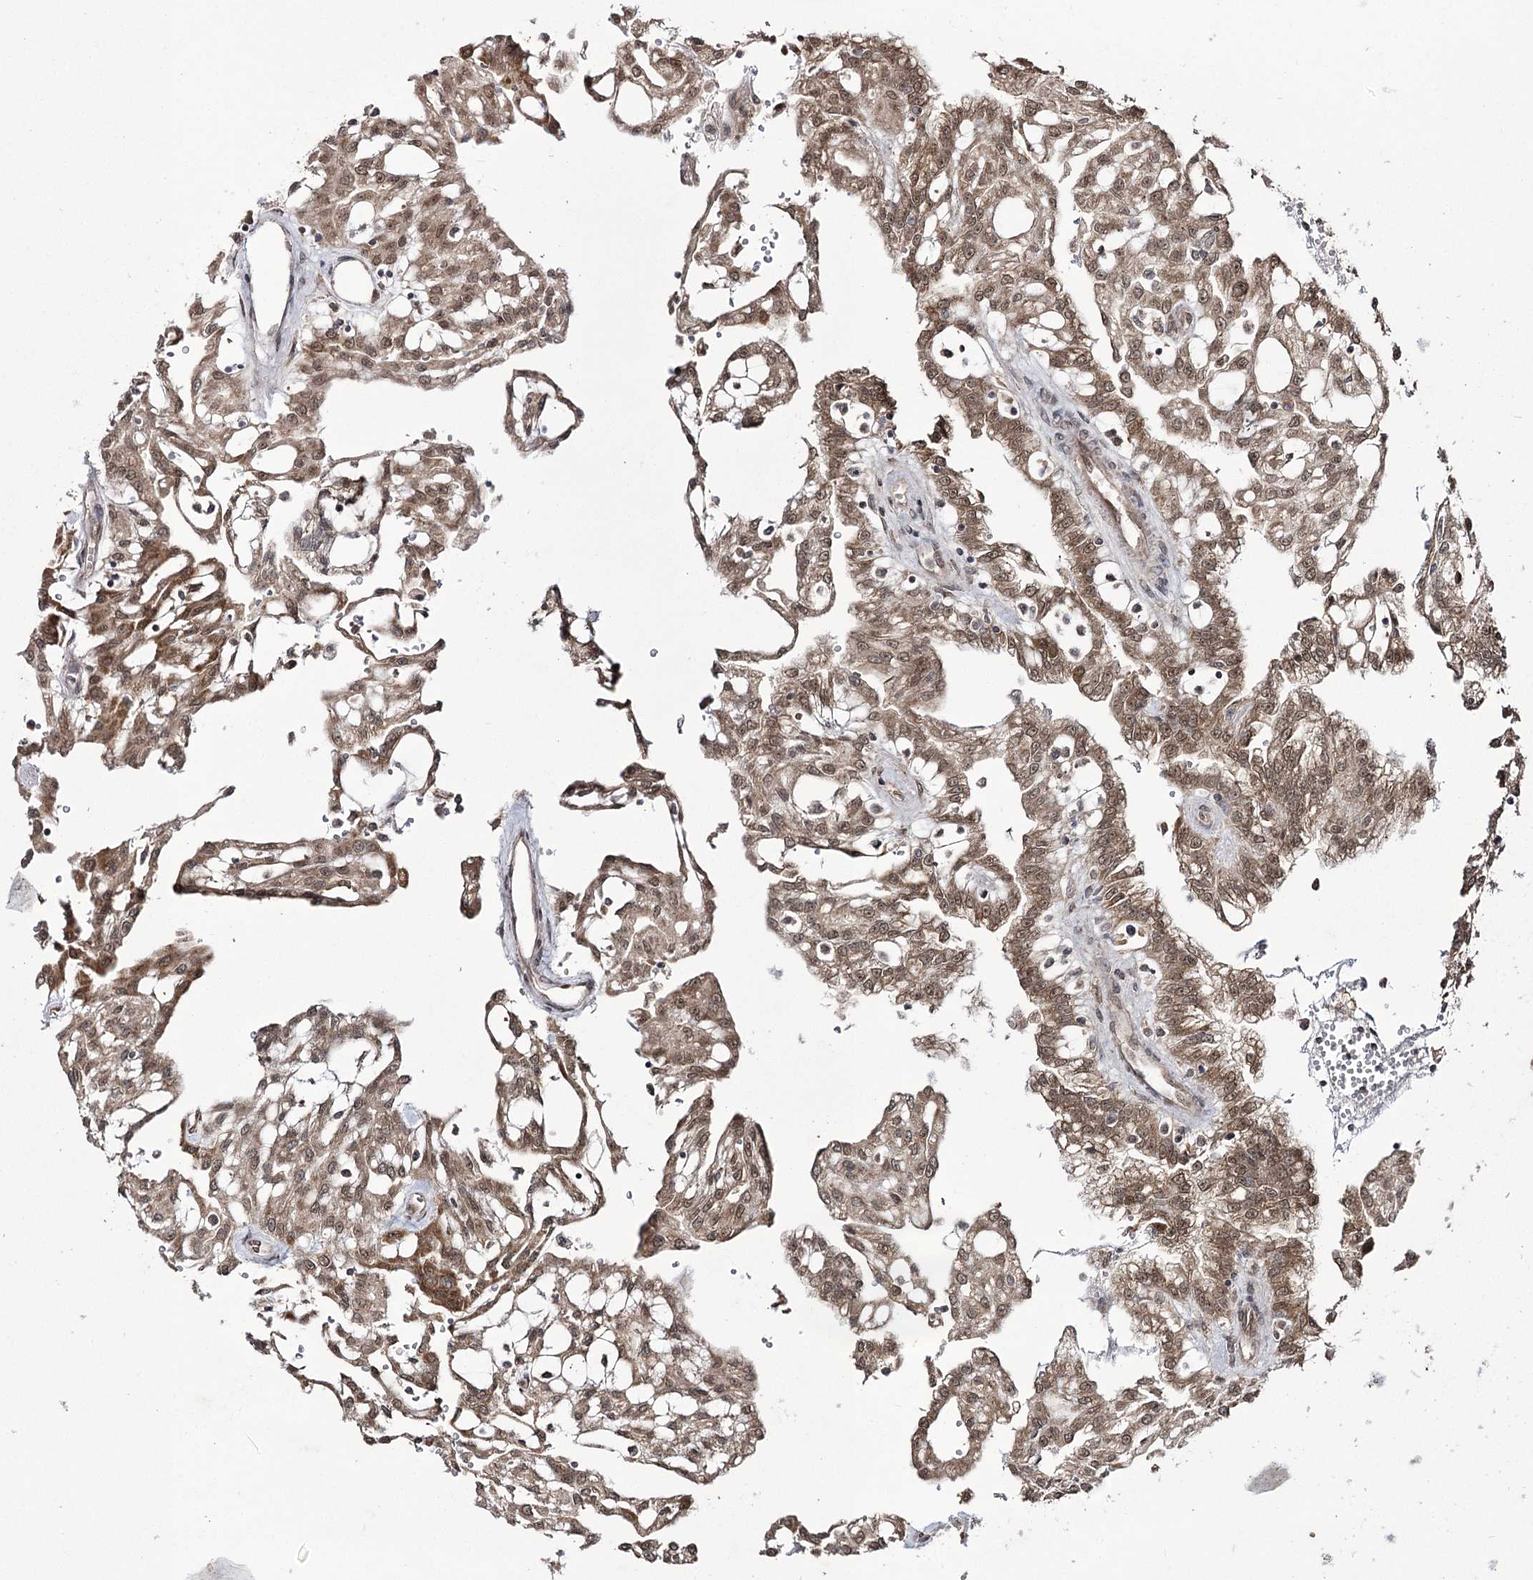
{"staining": {"intensity": "moderate", "quantity": ">75%", "location": "cytoplasmic/membranous,nuclear"}, "tissue": "renal cancer", "cell_type": "Tumor cells", "image_type": "cancer", "snomed": [{"axis": "morphology", "description": "Adenocarcinoma, NOS"}, {"axis": "topography", "description": "Kidney"}], "caption": "Moderate cytoplasmic/membranous and nuclear staining for a protein is identified in approximately >75% of tumor cells of renal adenocarcinoma using immunohistochemistry (IHC).", "gene": "TRNT1", "patient": {"sex": "male", "age": 63}}